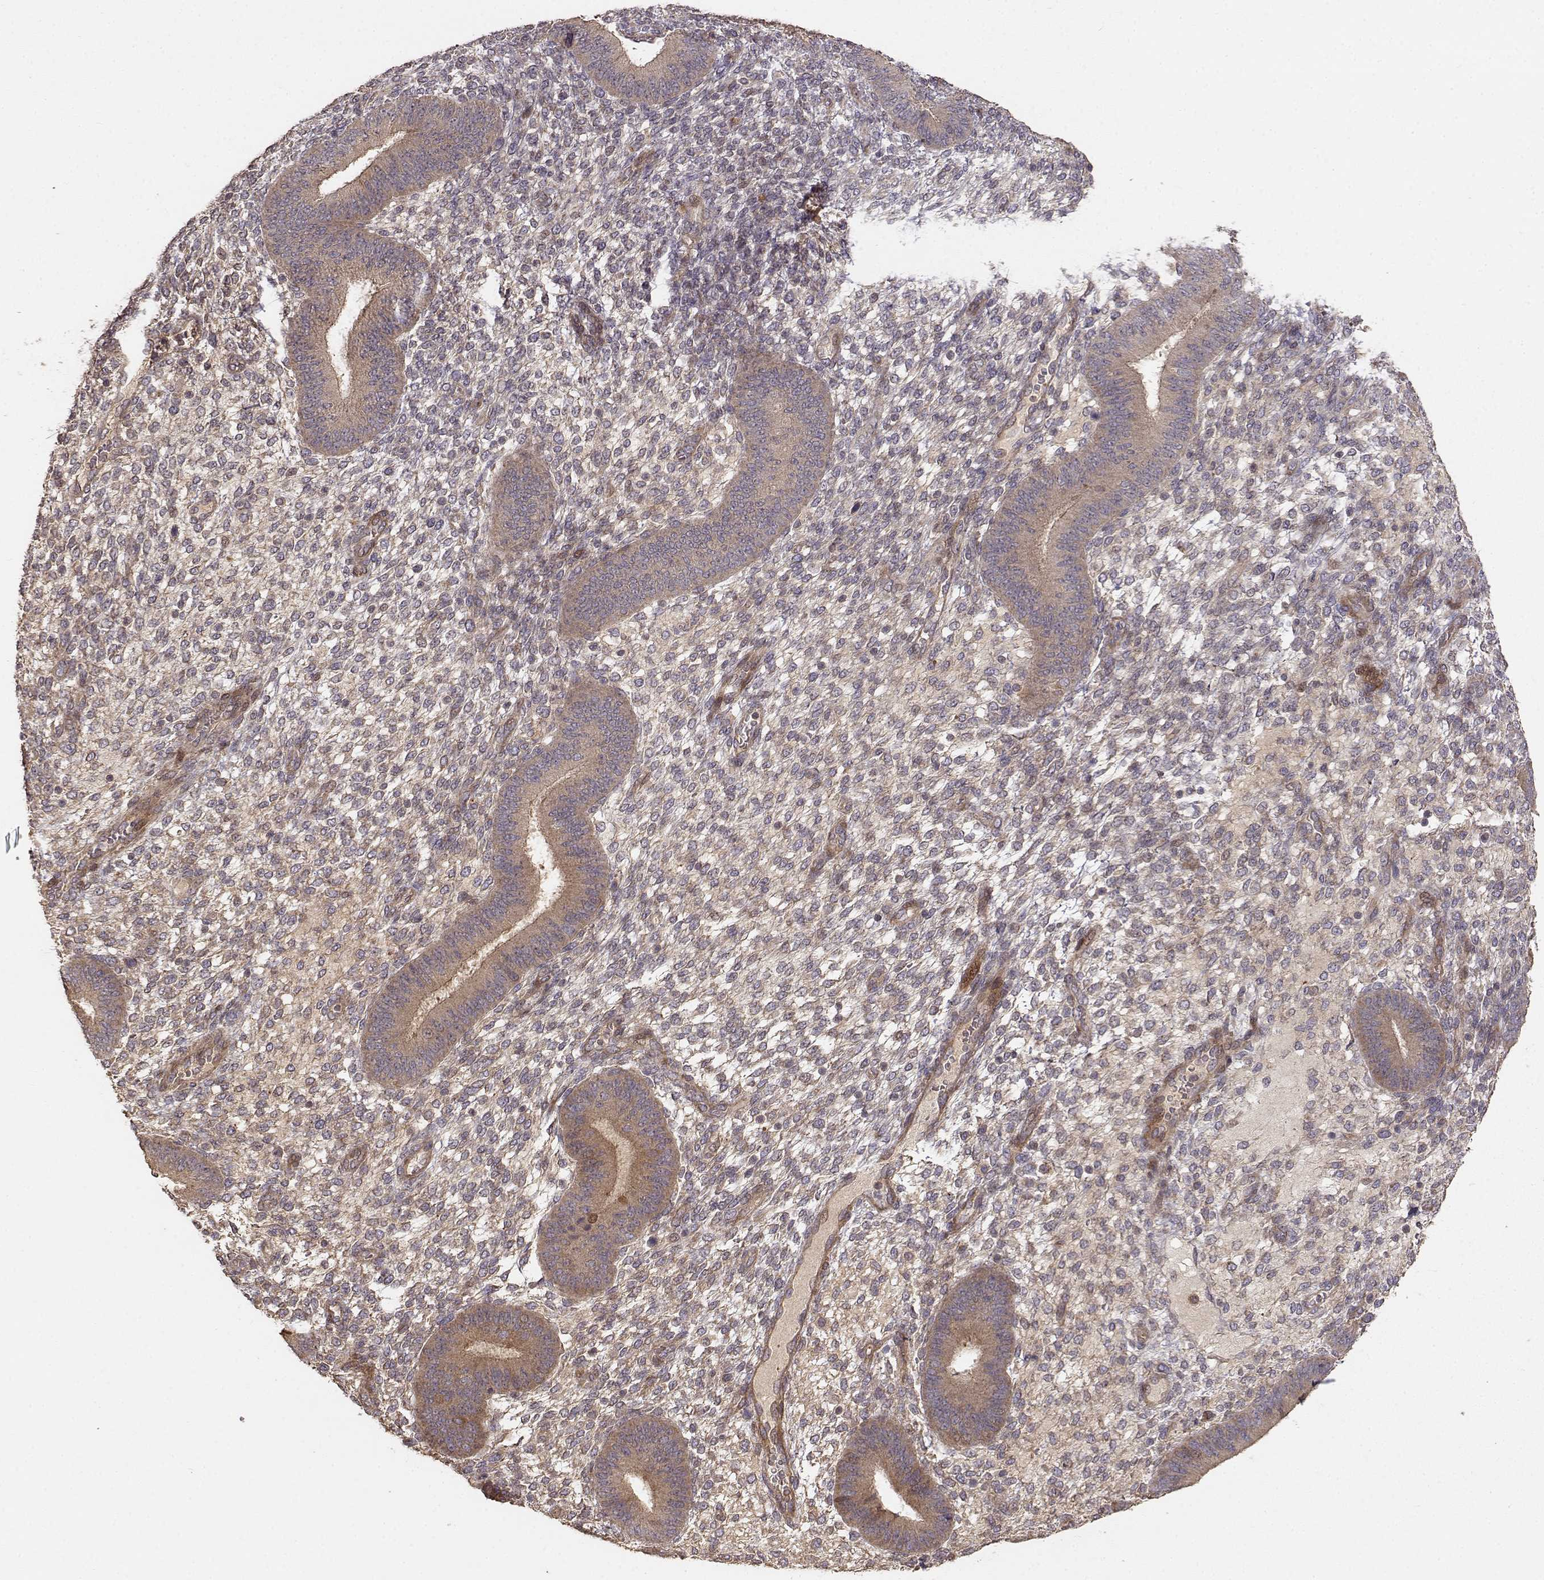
{"staining": {"intensity": "weak", "quantity": "25%-75%", "location": "cytoplasmic/membranous"}, "tissue": "endometrium", "cell_type": "Cells in endometrial stroma", "image_type": "normal", "snomed": [{"axis": "morphology", "description": "Normal tissue, NOS"}, {"axis": "topography", "description": "Endometrium"}], "caption": "Immunohistochemistry (IHC) image of unremarkable human endometrium stained for a protein (brown), which shows low levels of weak cytoplasmic/membranous expression in approximately 25%-75% of cells in endometrial stroma.", "gene": "PICK1", "patient": {"sex": "female", "age": 39}}